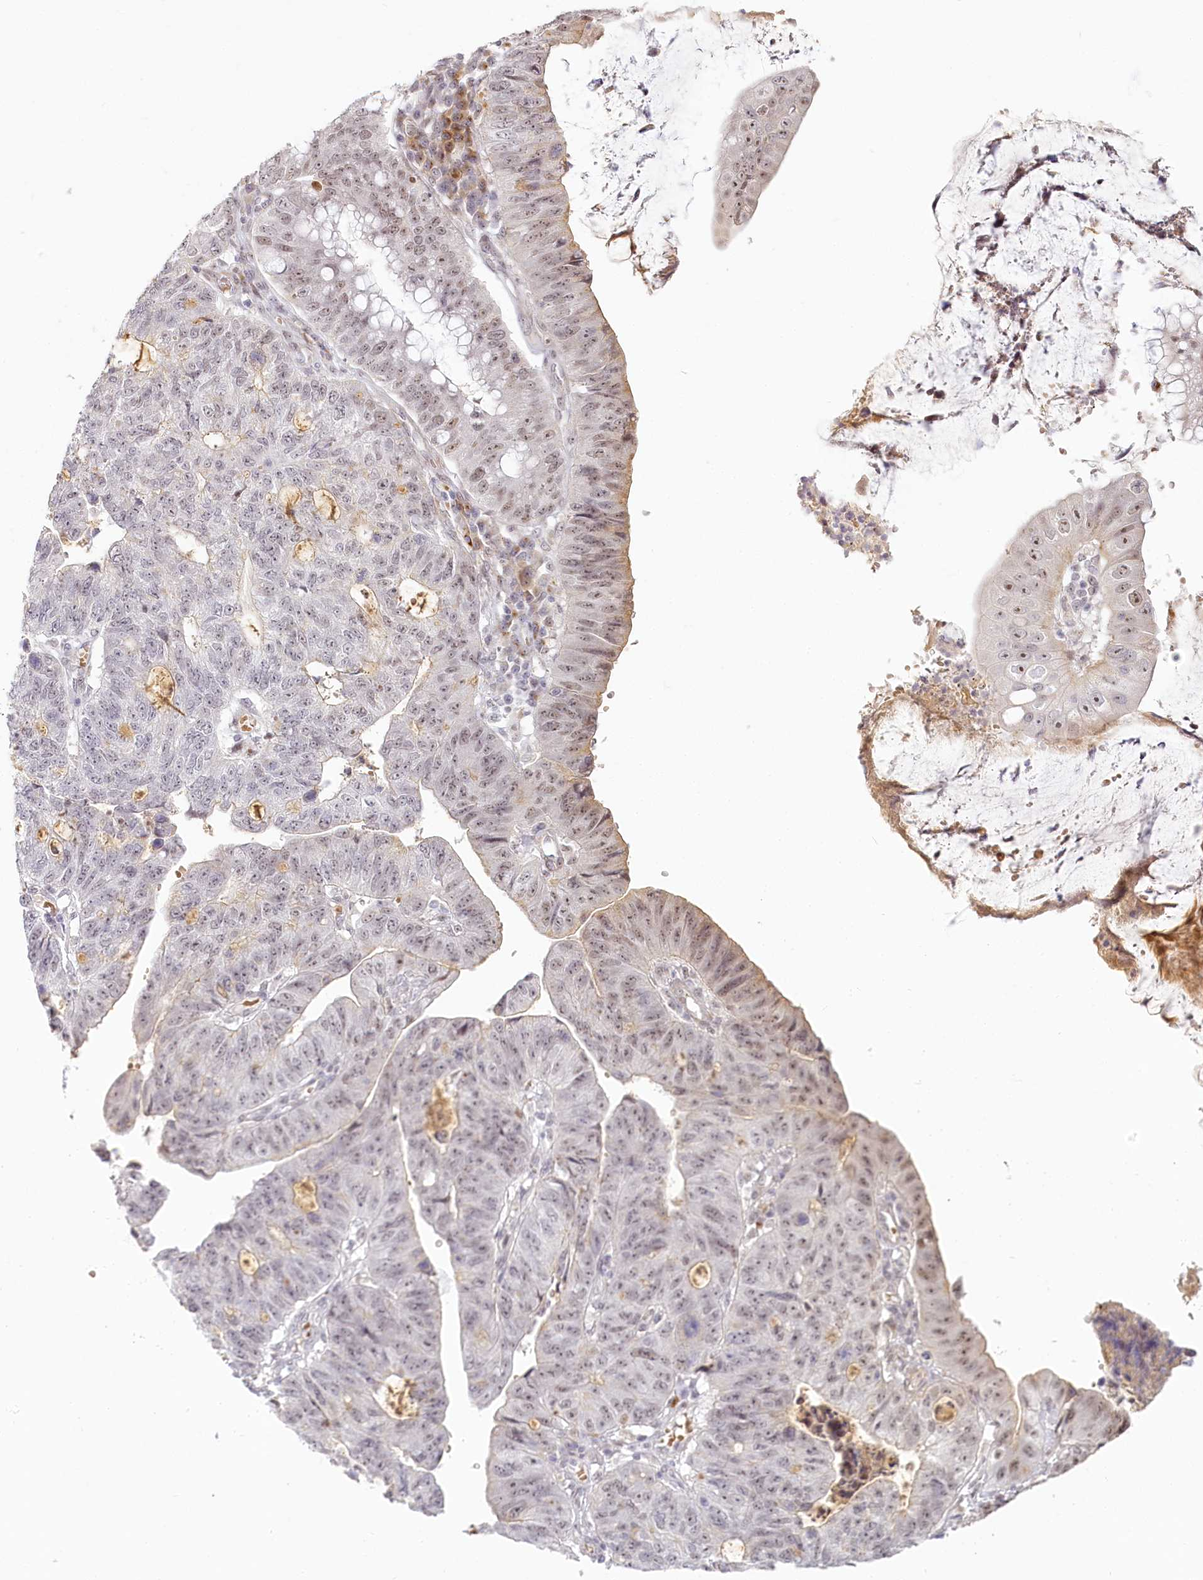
{"staining": {"intensity": "weak", "quantity": "25%-75%", "location": "nuclear"}, "tissue": "stomach cancer", "cell_type": "Tumor cells", "image_type": "cancer", "snomed": [{"axis": "morphology", "description": "Adenocarcinoma, NOS"}, {"axis": "topography", "description": "Stomach"}], "caption": "Stomach adenocarcinoma stained with a brown dye shows weak nuclear positive staining in about 25%-75% of tumor cells.", "gene": "EXOSC7", "patient": {"sex": "male", "age": 59}}